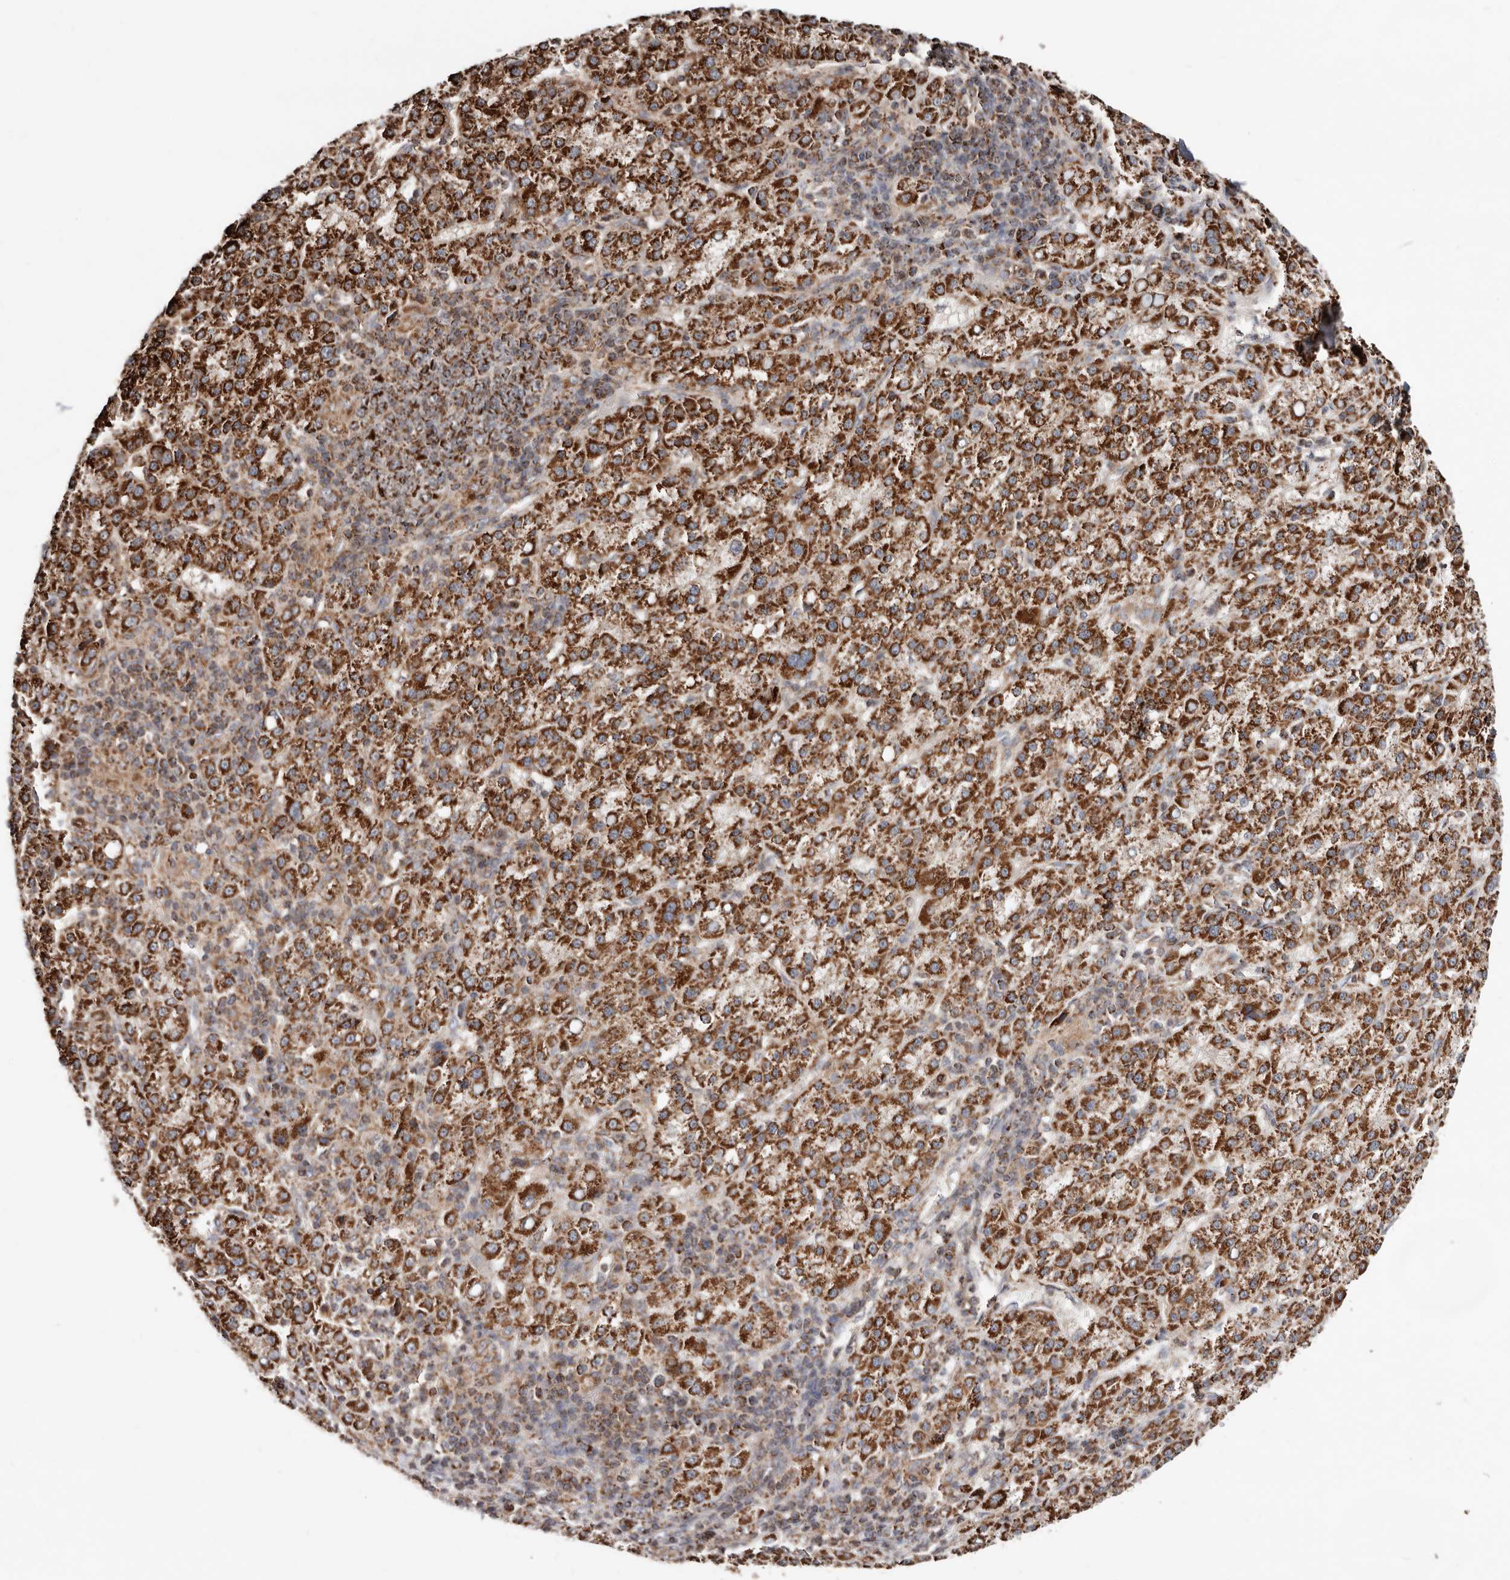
{"staining": {"intensity": "strong", "quantity": ">75%", "location": "cytoplasmic/membranous"}, "tissue": "liver cancer", "cell_type": "Tumor cells", "image_type": "cancer", "snomed": [{"axis": "morphology", "description": "Carcinoma, Hepatocellular, NOS"}, {"axis": "topography", "description": "Liver"}], "caption": "Immunohistochemistry (IHC) image of hepatocellular carcinoma (liver) stained for a protein (brown), which reveals high levels of strong cytoplasmic/membranous positivity in approximately >75% of tumor cells.", "gene": "PRKACB", "patient": {"sex": "female", "age": 58}}